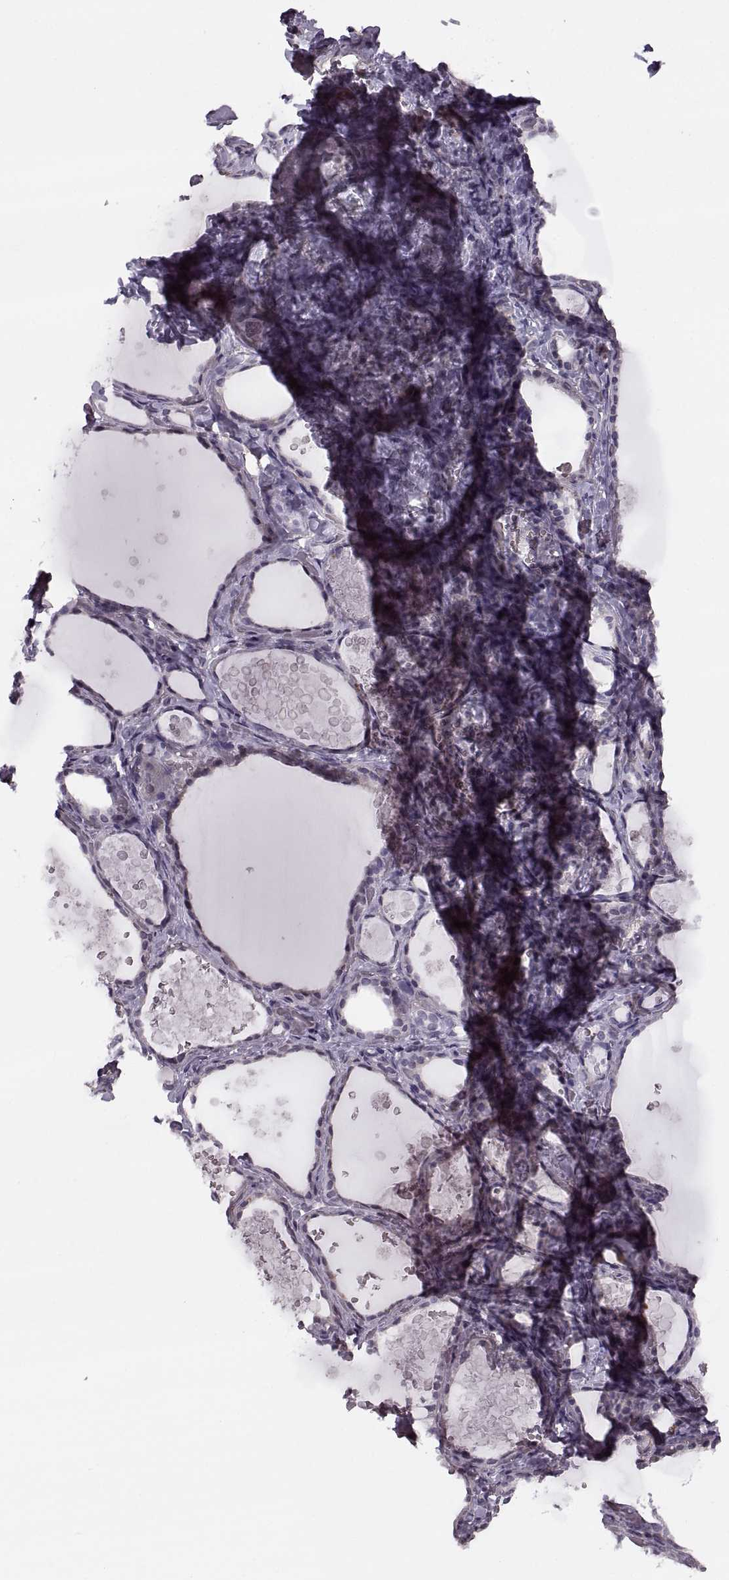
{"staining": {"intensity": "negative", "quantity": "none", "location": "none"}, "tissue": "thyroid gland", "cell_type": "Glandular cells", "image_type": "normal", "snomed": [{"axis": "morphology", "description": "Normal tissue, NOS"}, {"axis": "topography", "description": "Thyroid gland"}], "caption": "Human thyroid gland stained for a protein using immunohistochemistry exhibits no staining in glandular cells.", "gene": "LUZP2", "patient": {"sex": "female", "age": 56}}